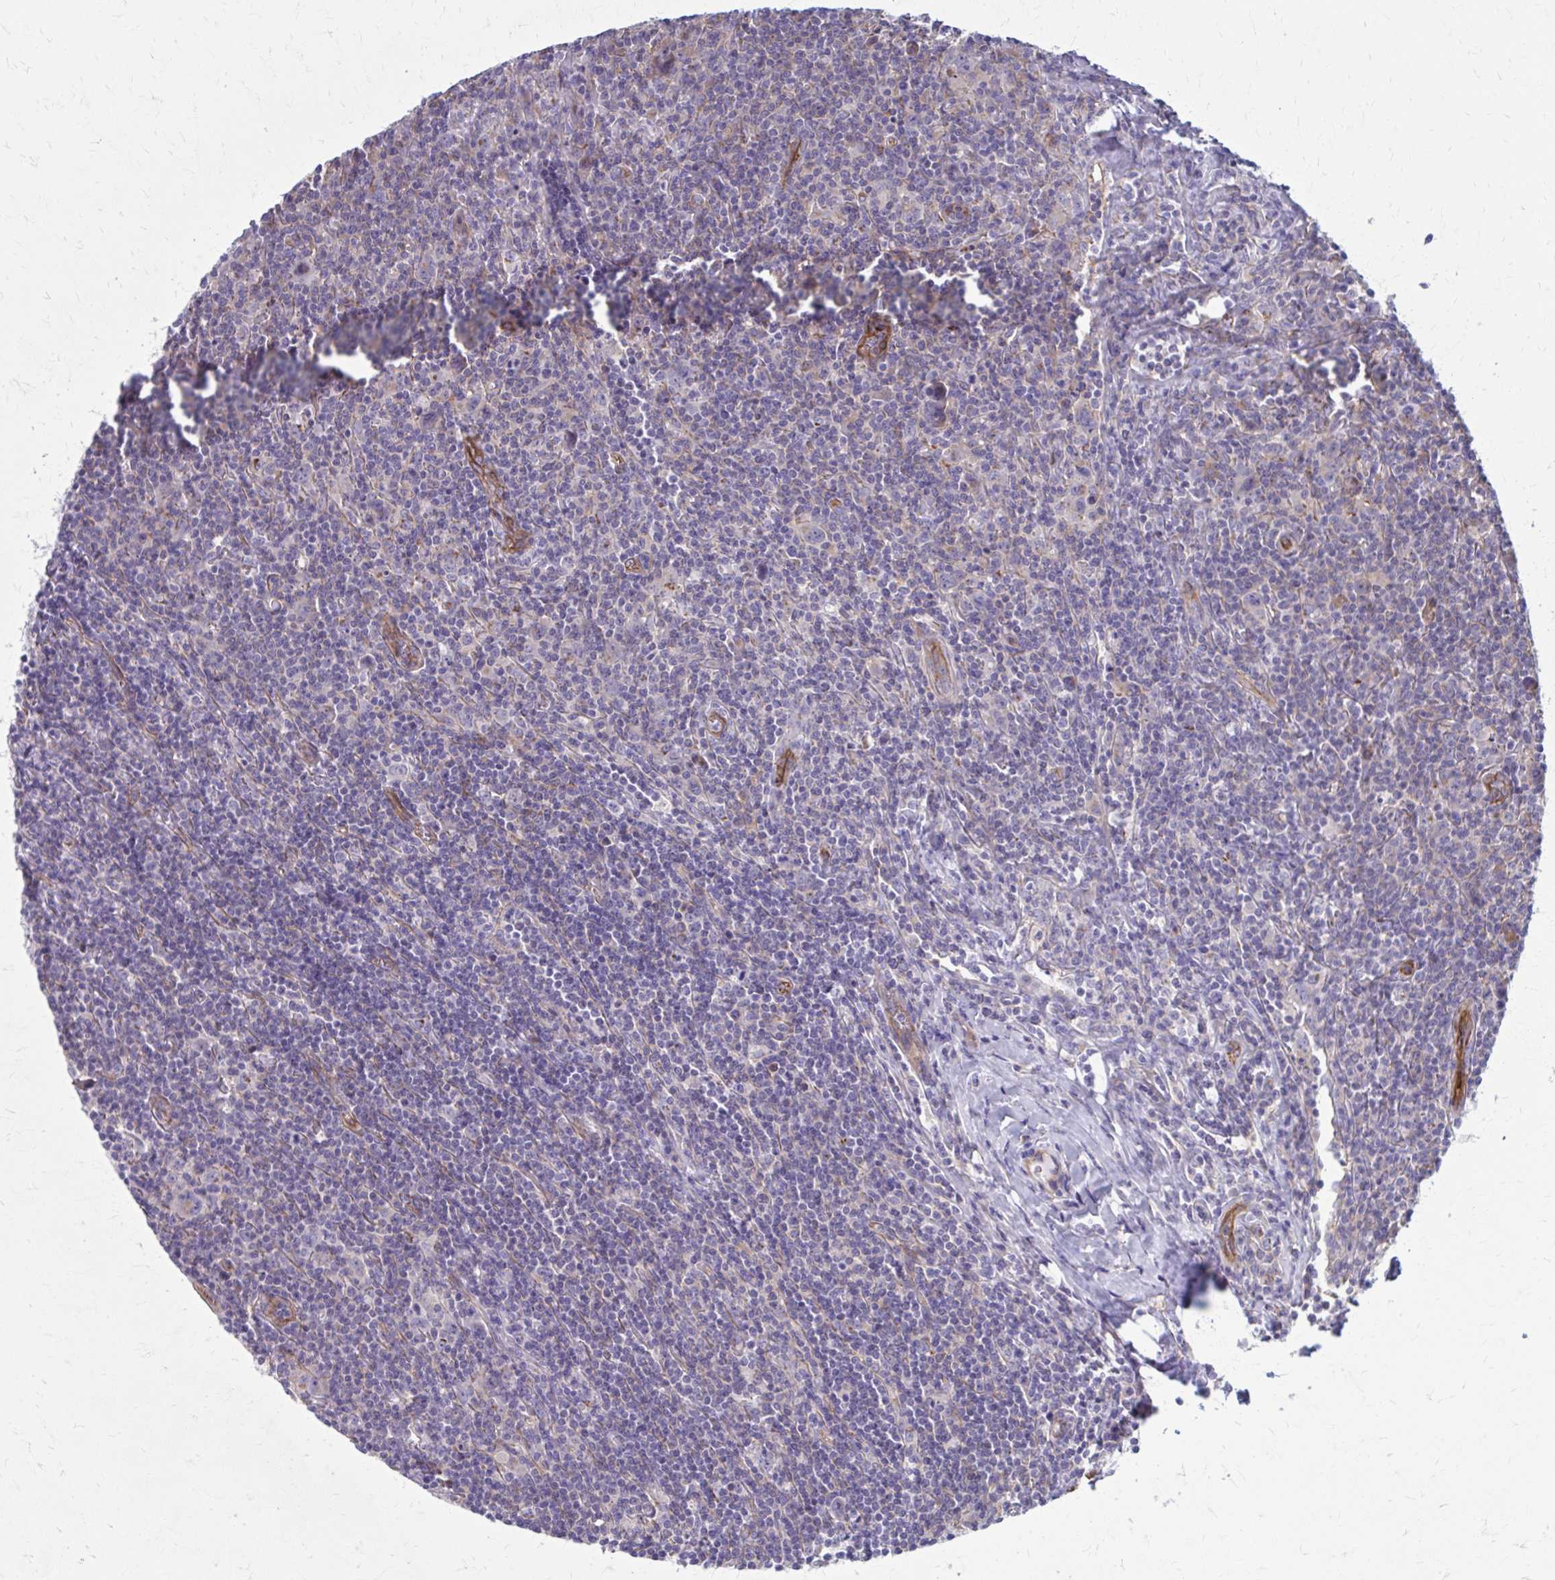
{"staining": {"intensity": "negative", "quantity": "none", "location": "none"}, "tissue": "lymphoma", "cell_type": "Tumor cells", "image_type": "cancer", "snomed": [{"axis": "morphology", "description": "Hodgkin's disease, NOS"}, {"axis": "topography", "description": "Lymph node"}], "caption": "Protein analysis of Hodgkin's disease displays no significant positivity in tumor cells.", "gene": "ZDHHC7", "patient": {"sex": "female", "age": 18}}